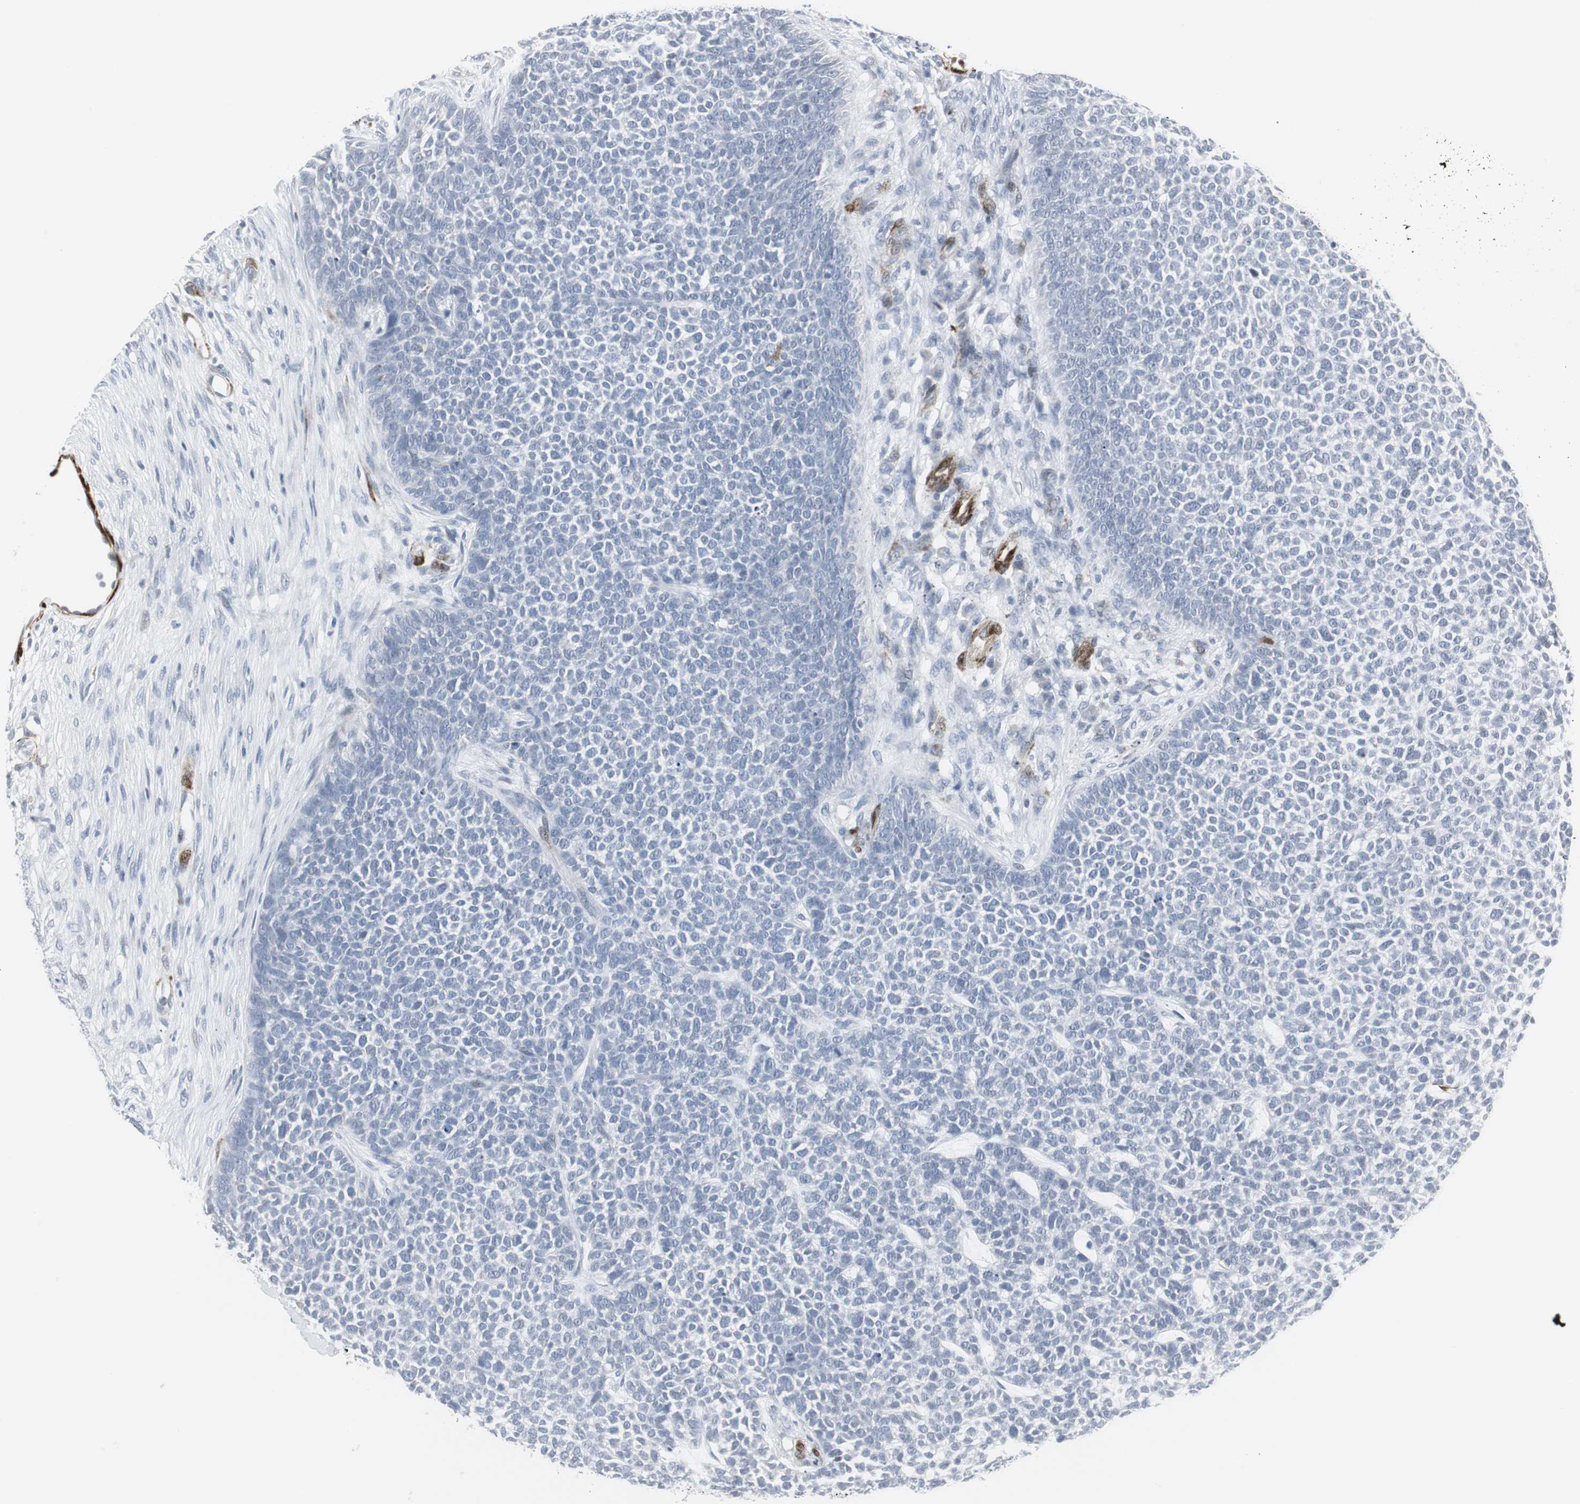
{"staining": {"intensity": "negative", "quantity": "none", "location": "none"}, "tissue": "skin cancer", "cell_type": "Tumor cells", "image_type": "cancer", "snomed": [{"axis": "morphology", "description": "Basal cell carcinoma"}, {"axis": "topography", "description": "Skin"}], "caption": "Skin cancer (basal cell carcinoma) was stained to show a protein in brown. There is no significant staining in tumor cells.", "gene": "PPP1R14A", "patient": {"sex": "female", "age": 84}}